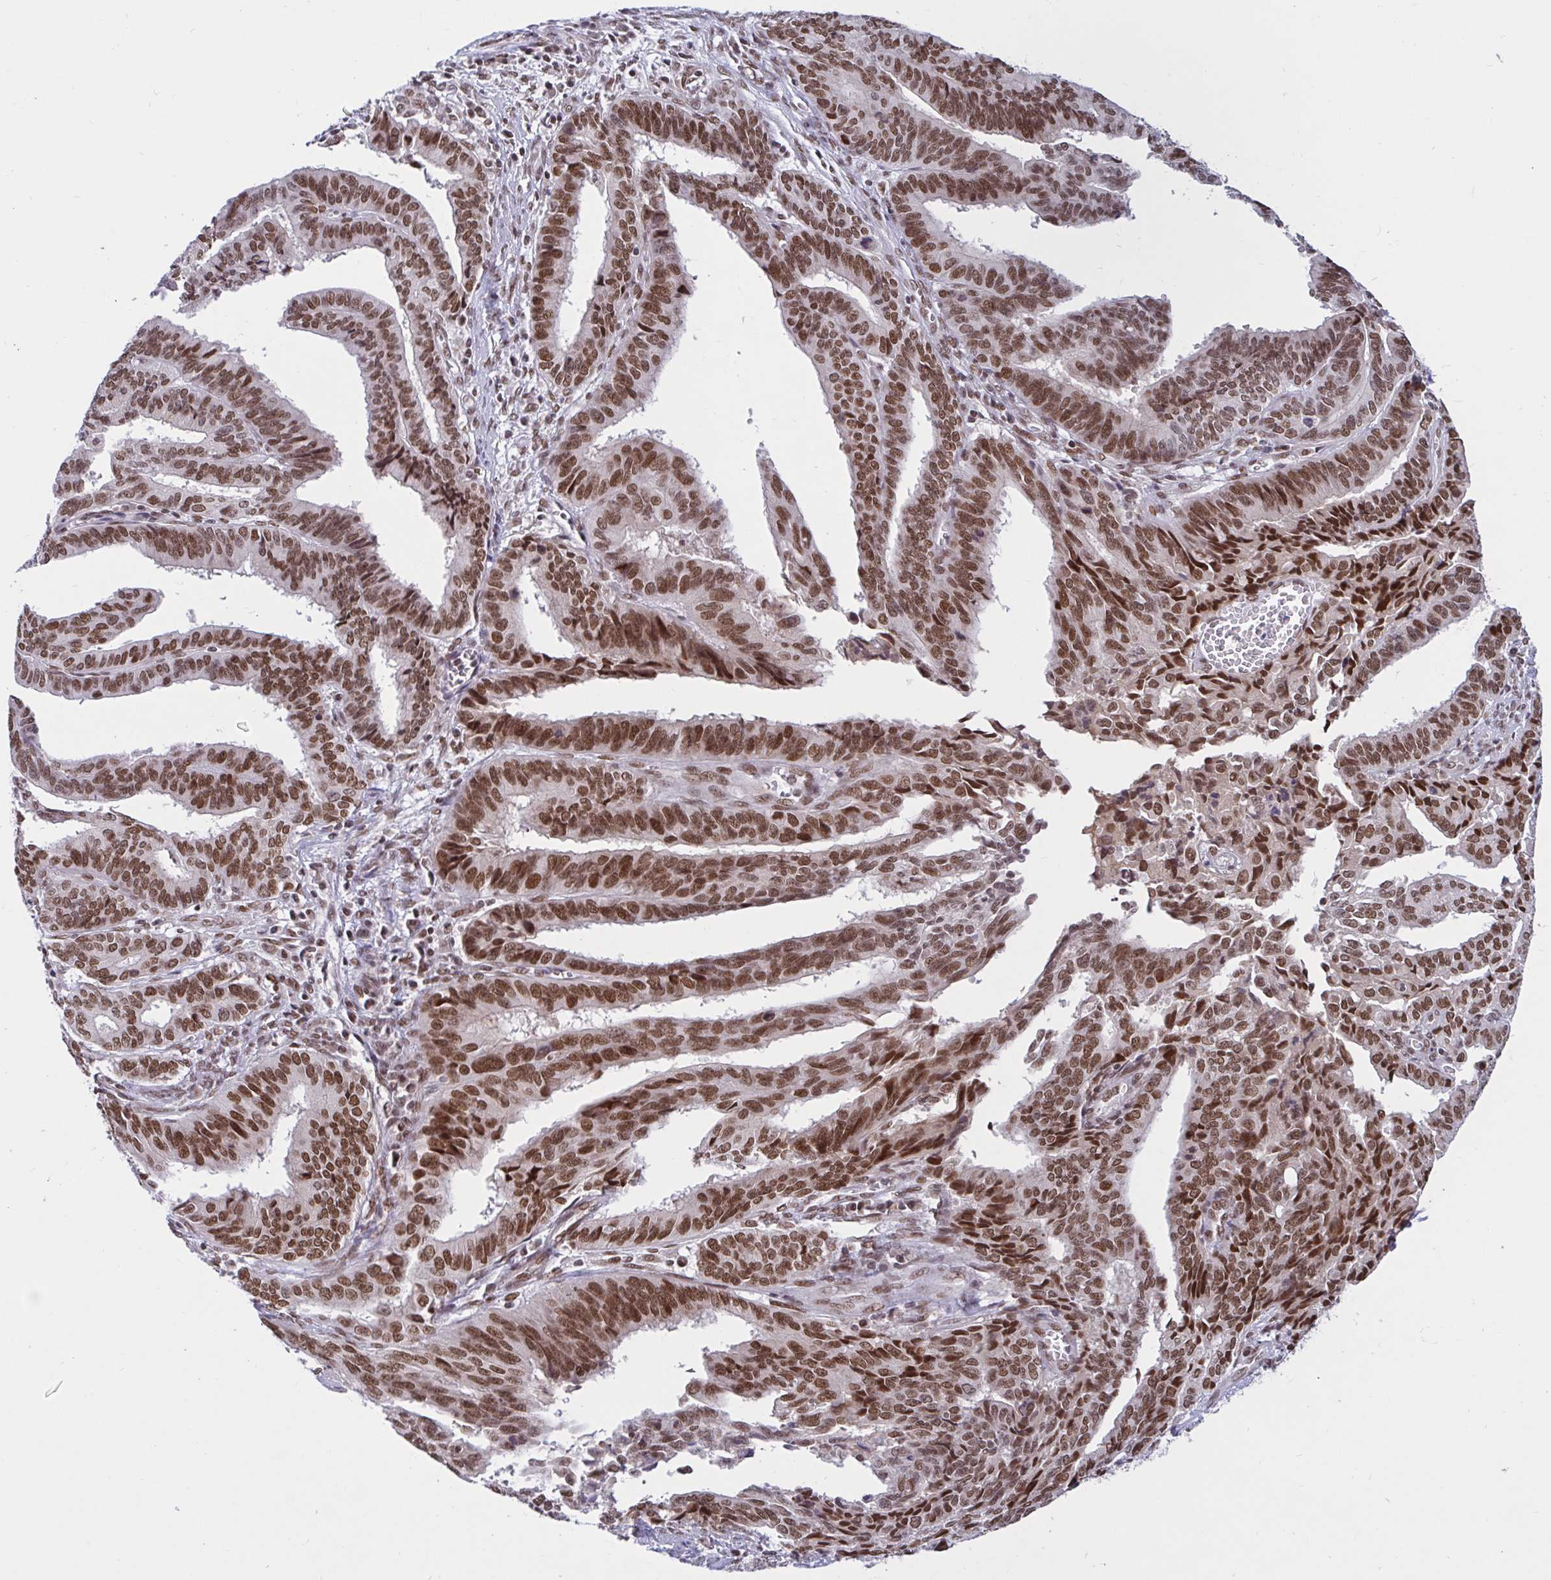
{"staining": {"intensity": "moderate", "quantity": ">75%", "location": "nuclear"}, "tissue": "endometrial cancer", "cell_type": "Tumor cells", "image_type": "cancer", "snomed": [{"axis": "morphology", "description": "Adenocarcinoma, NOS"}, {"axis": "topography", "description": "Endometrium"}], "caption": "A photomicrograph showing moderate nuclear positivity in about >75% of tumor cells in endometrial cancer (adenocarcinoma), as visualized by brown immunohistochemical staining.", "gene": "PHF10", "patient": {"sex": "female", "age": 65}}